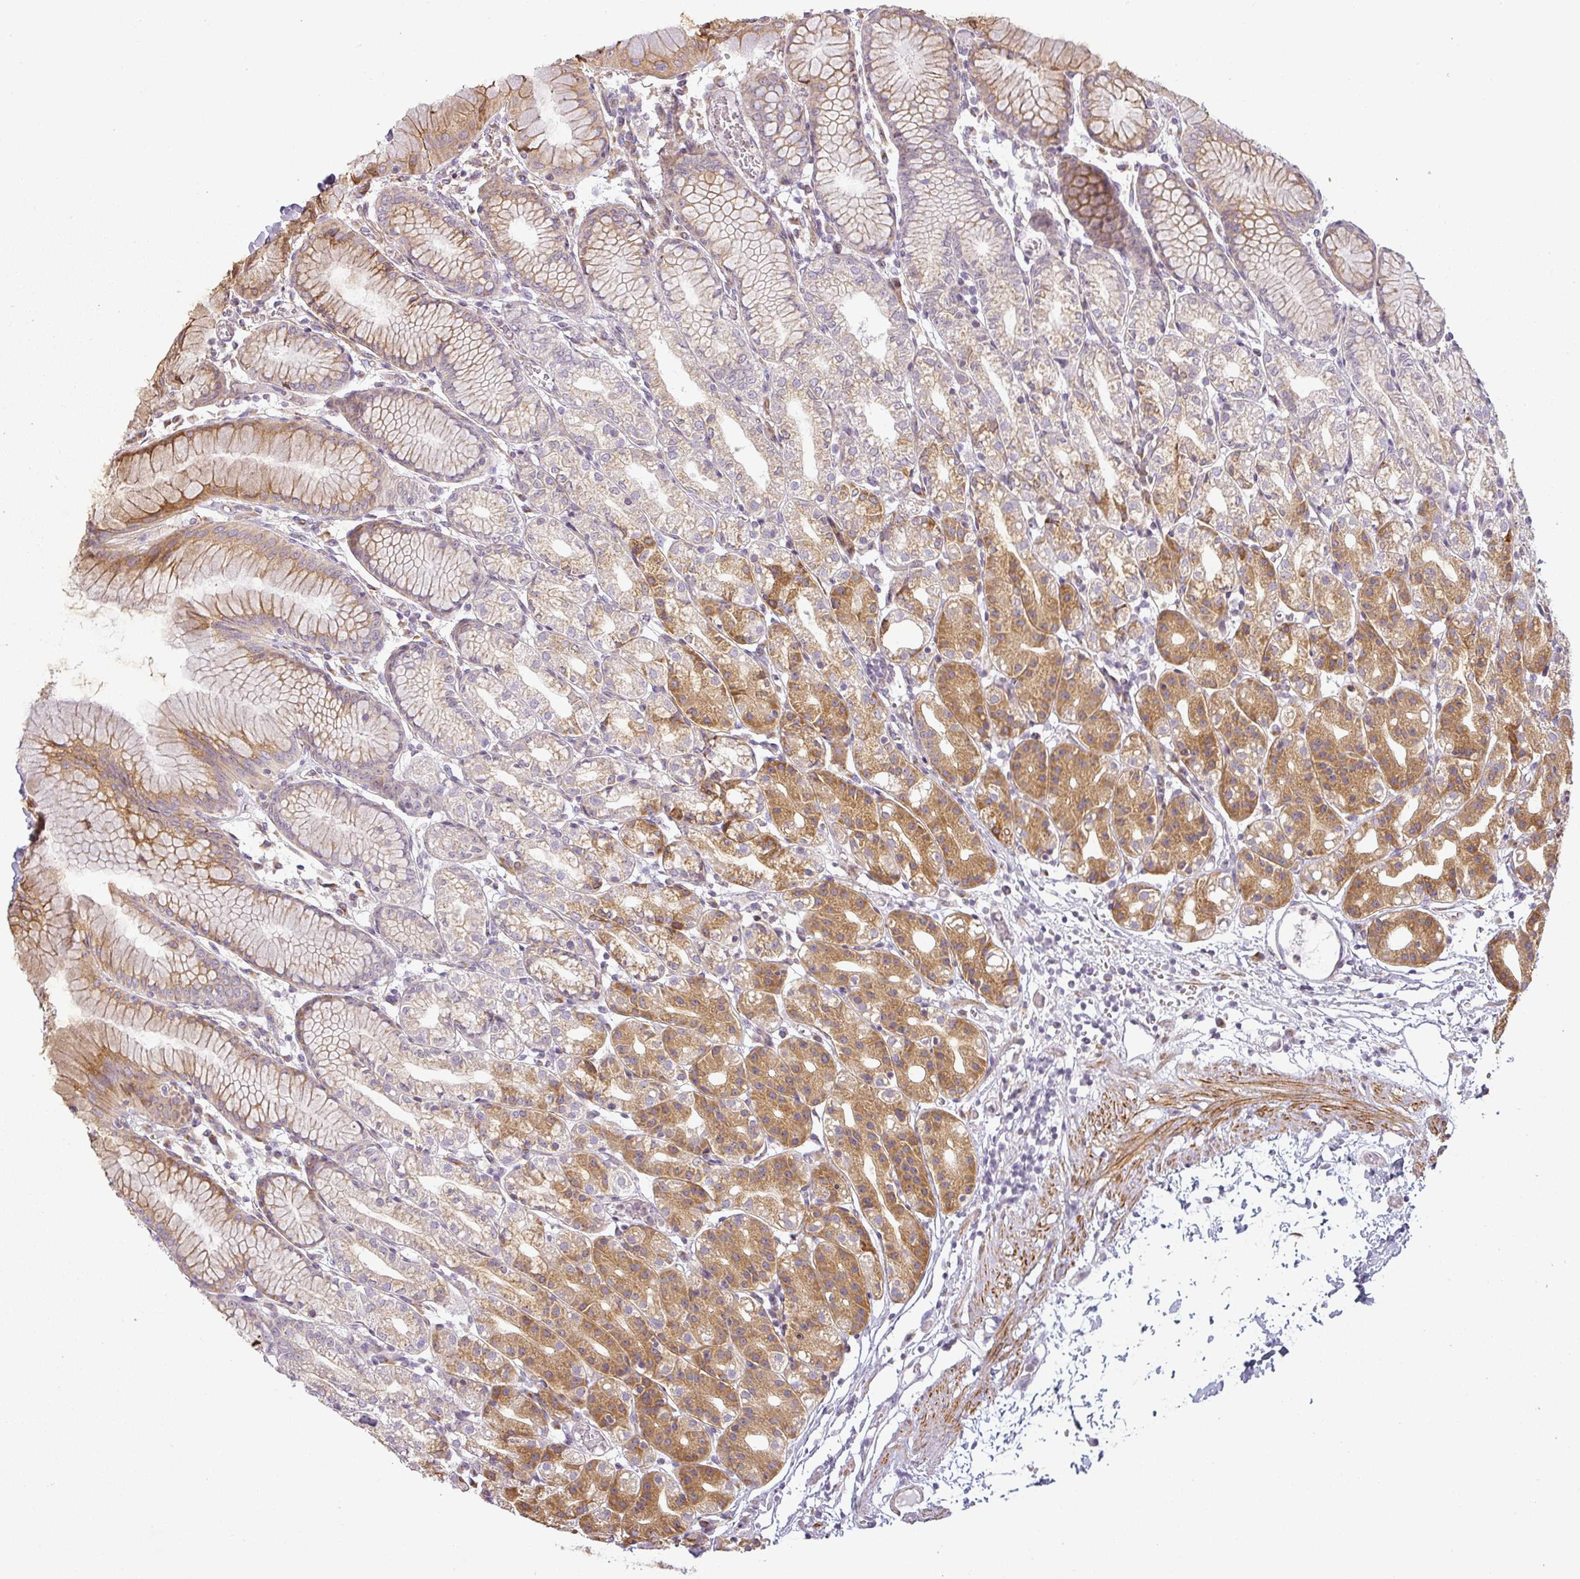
{"staining": {"intensity": "moderate", "quantity": "25%-75%", "location": "cytoplasmic/membranous"}, "tissue": "stomach", "cell_type": "Glandular cells", "image_type": "normal", "snomed": [{"axis": "morphology", "description": "Normal tissue, NOS"}, {"axis": "topography", "description": "Stomach"}], "caption": "This is an image of immunohistochemistry (IHC) staining of unremarkable stomach, which shows moderate staining in the cytoplasmic/membranous of glandular cells.", "gene": "CCDC144A", "patient": {"sex": "female", "age": 57}}